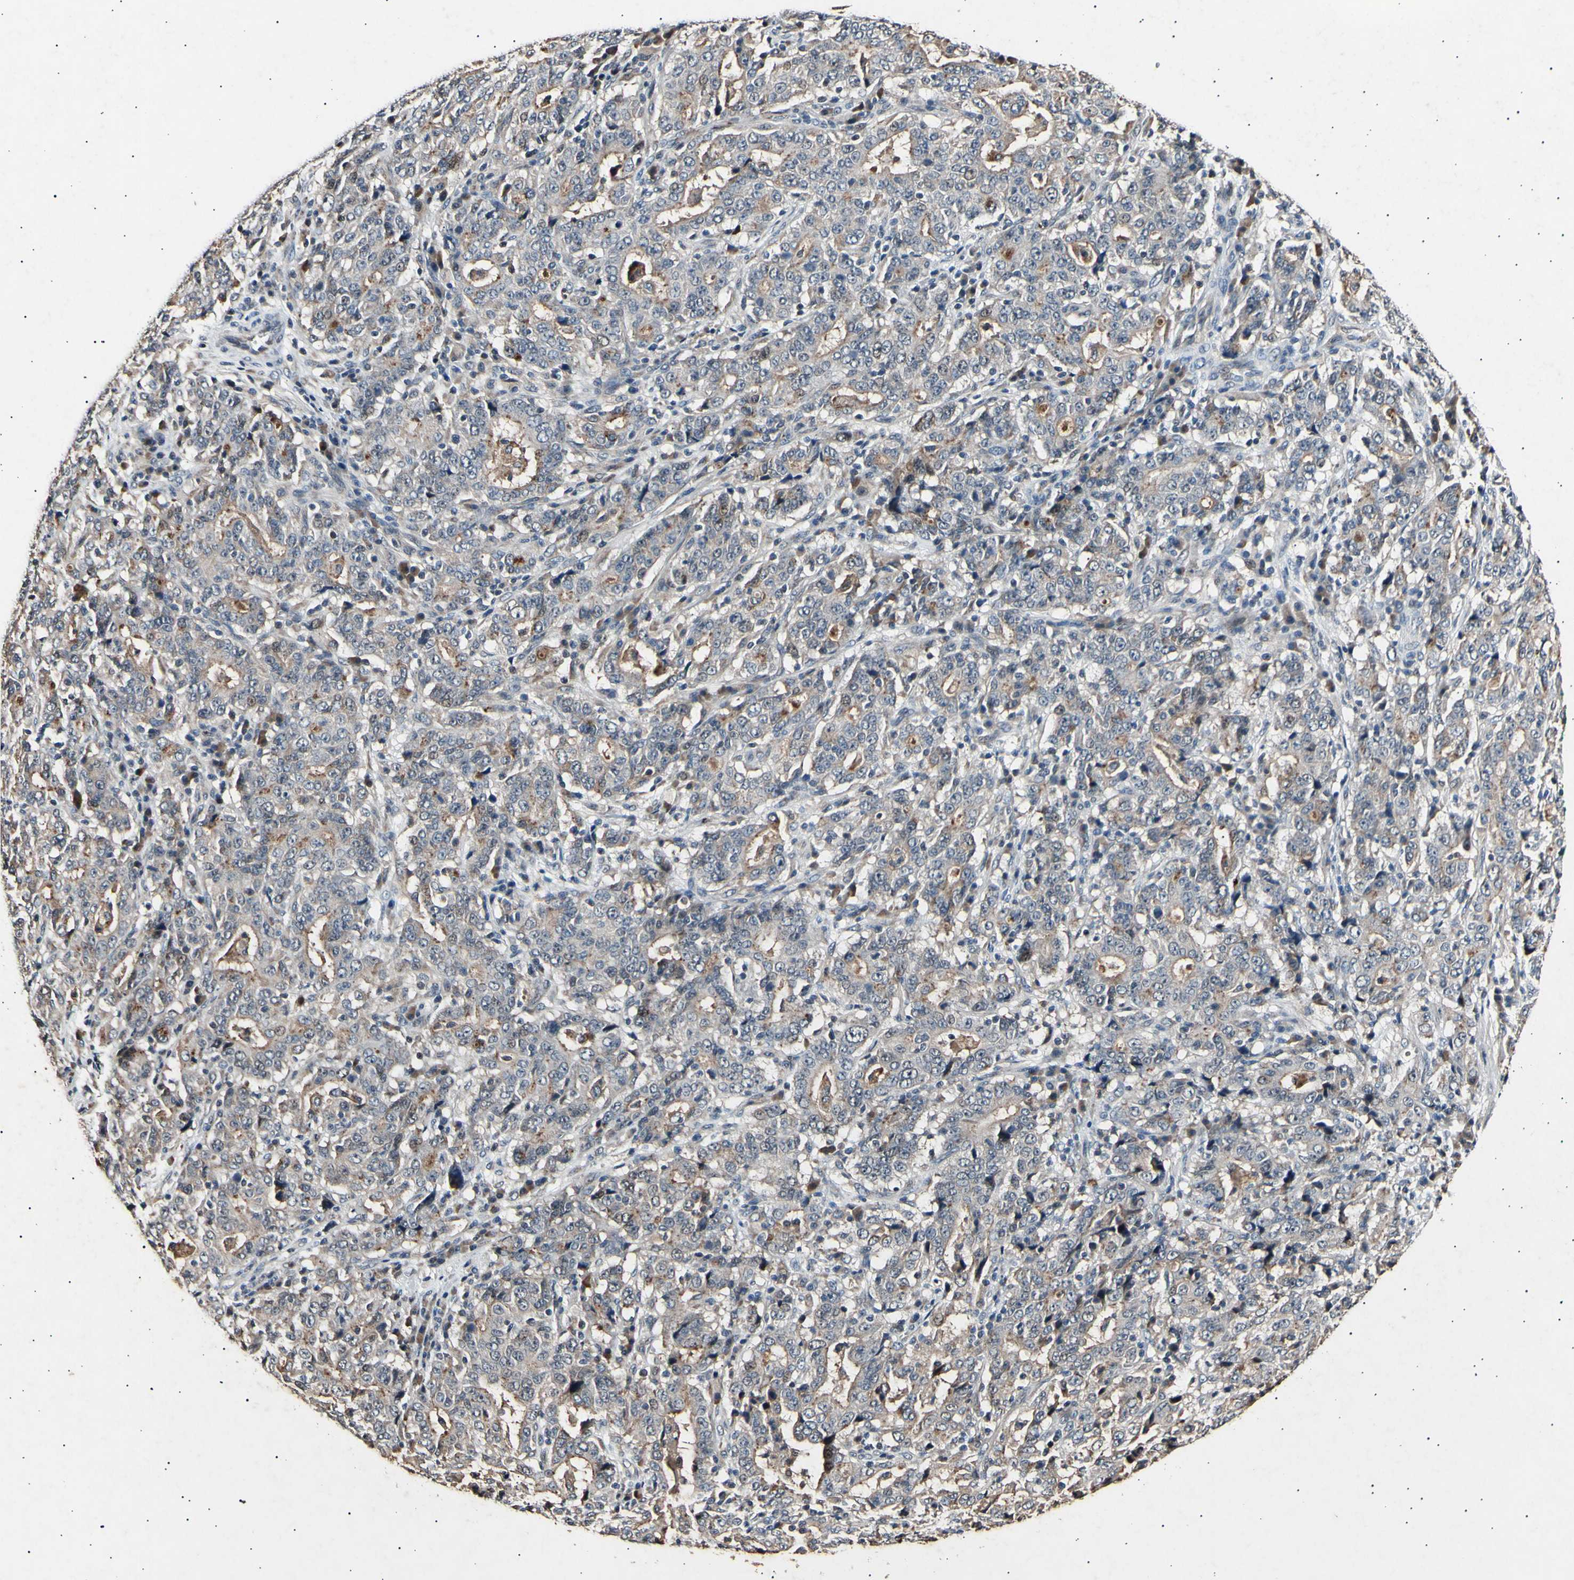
{"staining": {"intensity": "weak", "quantity": ">75%", "location": "cytoplasmic/membranous"}, "tissue": "stomach cancer", "cell_type": "Tumor cells", "image_type": "cancer", "snomed": [{"axis": "morphology", "description": "Normal tissue, NOS"}, {"axis": "morphology", "description": "Adenocarcinoma, NOS"}, {"axis": "topography", "description": "Stomach, upper"}, {"axis": "topography", "description": "Stomach"}], "caption": "The immunohistochemical stain highlights weak cytoplasmic/membranous expression in tumor cells of stomach cancer tissue.", "gene": "ADCY3", "patient": {"sex": "male", "age": 59}}